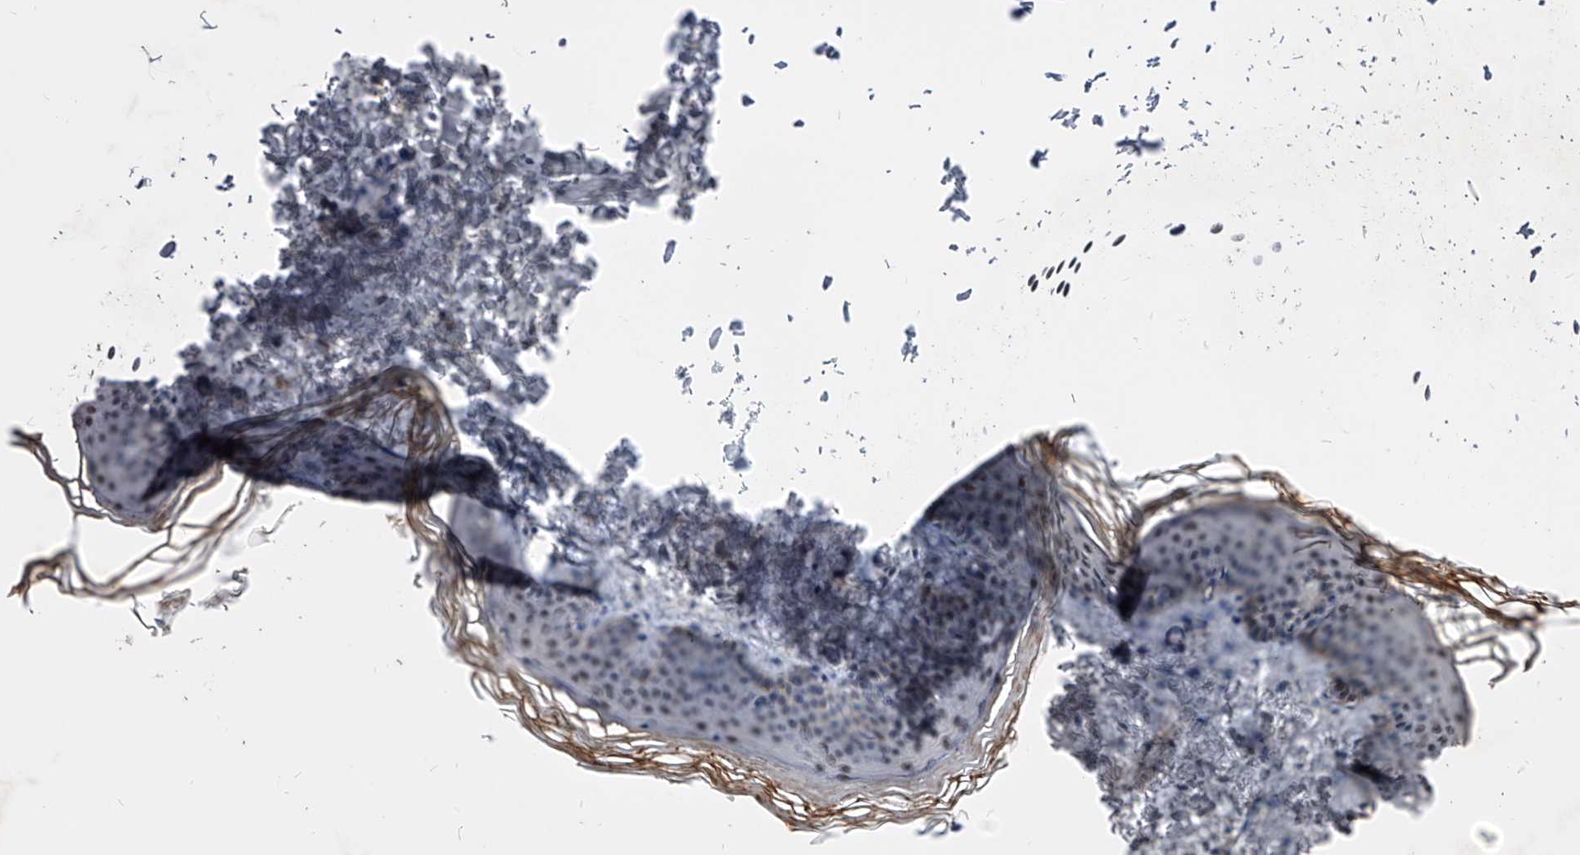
{"staining": {"intensity": "negative", "quantity": "none", "location": "none"}, "tissue": "skin", "cell_type": "Fibroblasts", "image_type": "normal", "snomed": [{"axis": "morphology", "description": "Normal tissue, NOS"}, {"axis": "topography", "description": "Skin"}], "caption": "DAB immunohistochemical staining of unremarkable skin displays no significant expression in fibroblasts.", "gene": "ZNF529", "patient": {"sex": "female", "age": 27}}